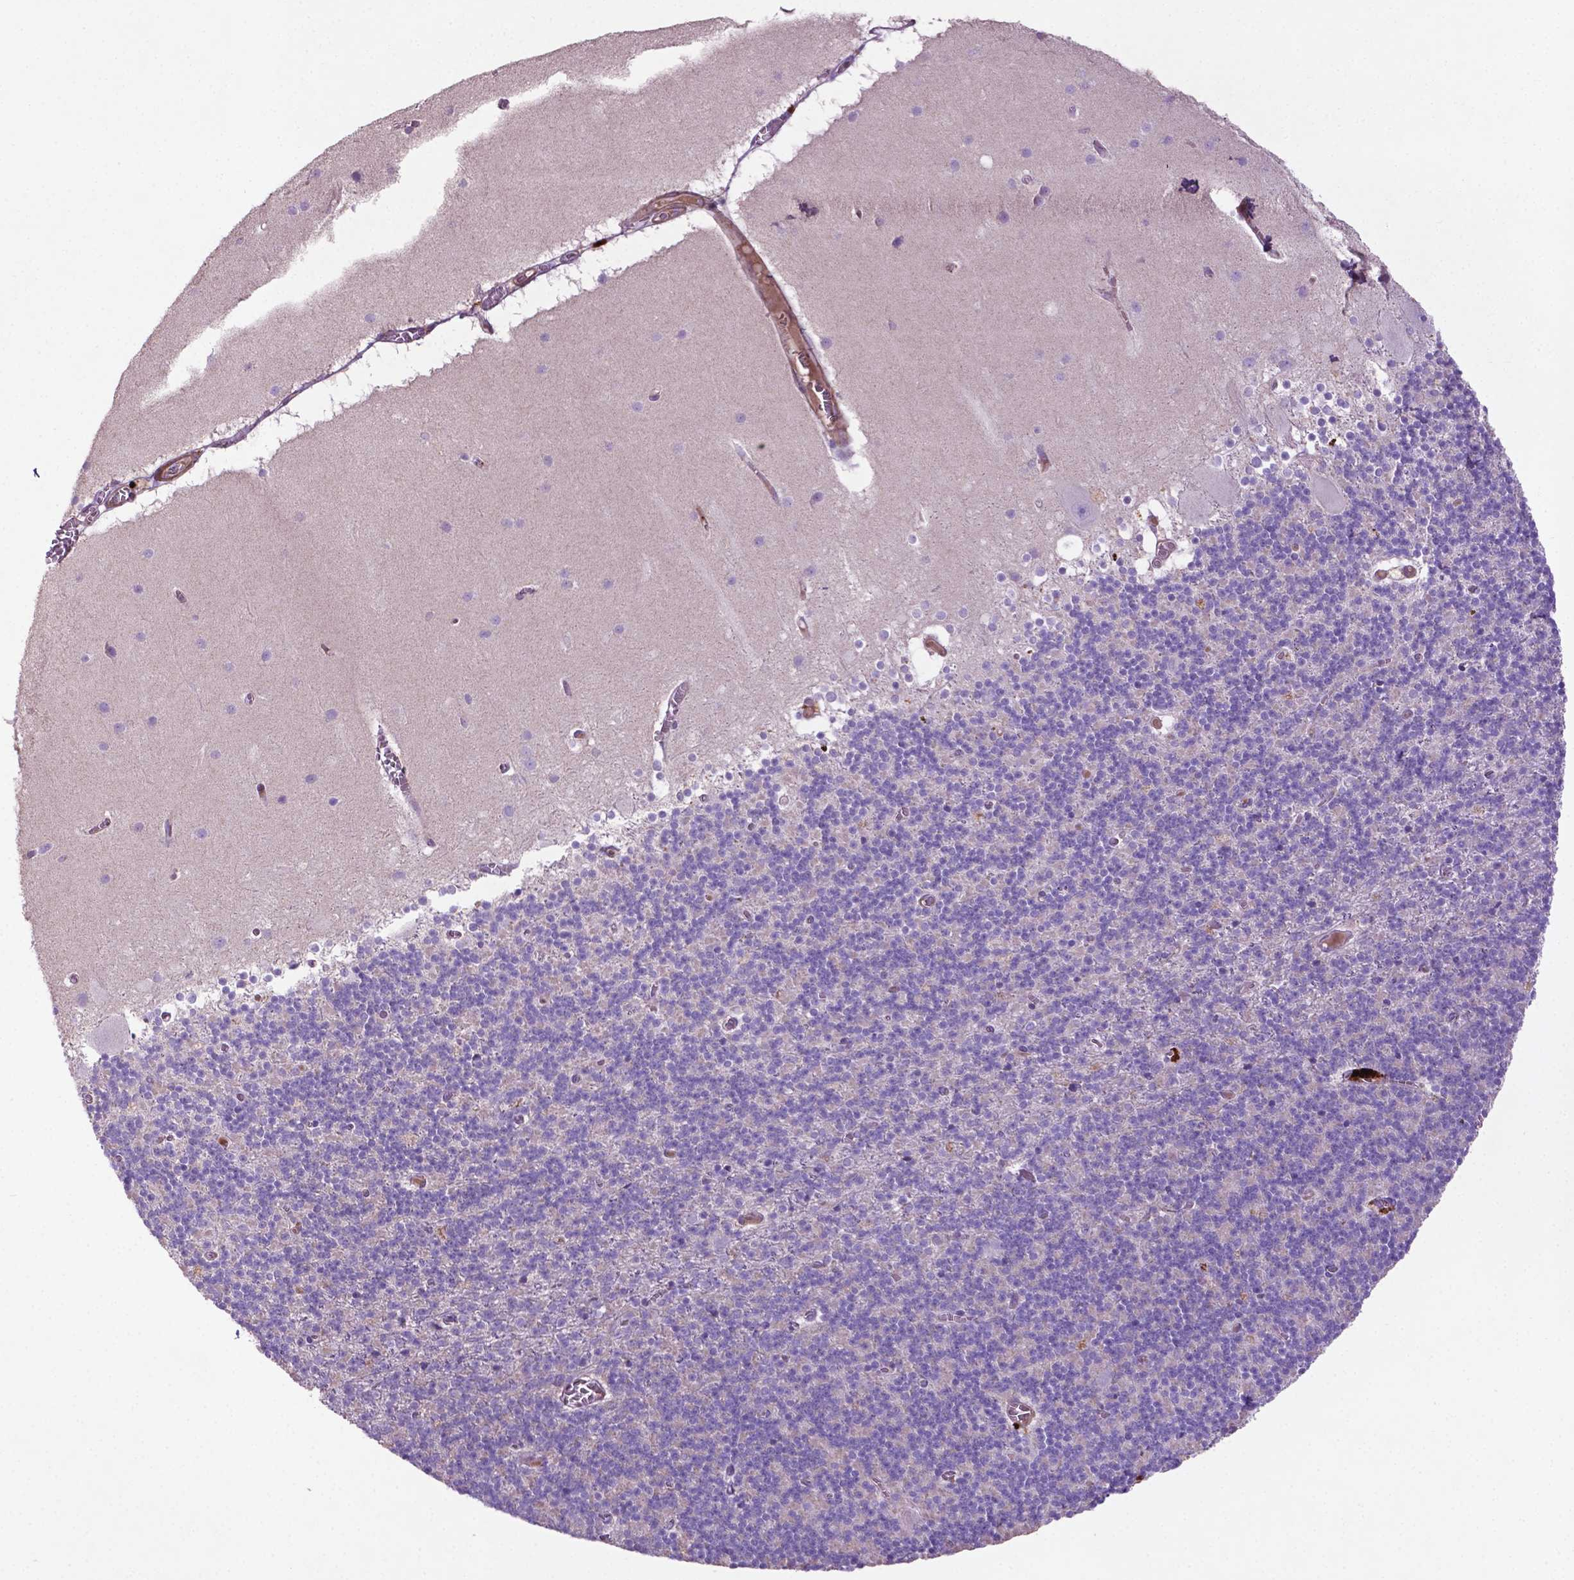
{"staining": {"intensity": "negative", "quantity": "none", "location": "none"}, "tissue": "cerebellum", "cell_type": "Cells in granular layer", "image_type": "normal", "snomed": [{"axis": "morphology", "description": "Normal tissue, NOS"}, {"axis": "topography", "description": "Cerebellum"}], "caption": "DAB immunohistochemical staining of normal cerebellum demonstrates no significant staining in cells in granular layer. (Brightfield microscopy of DAB IHC at high magnification).", "gene": "BMP4", "patient": {"sex": "male", "age": 70}}